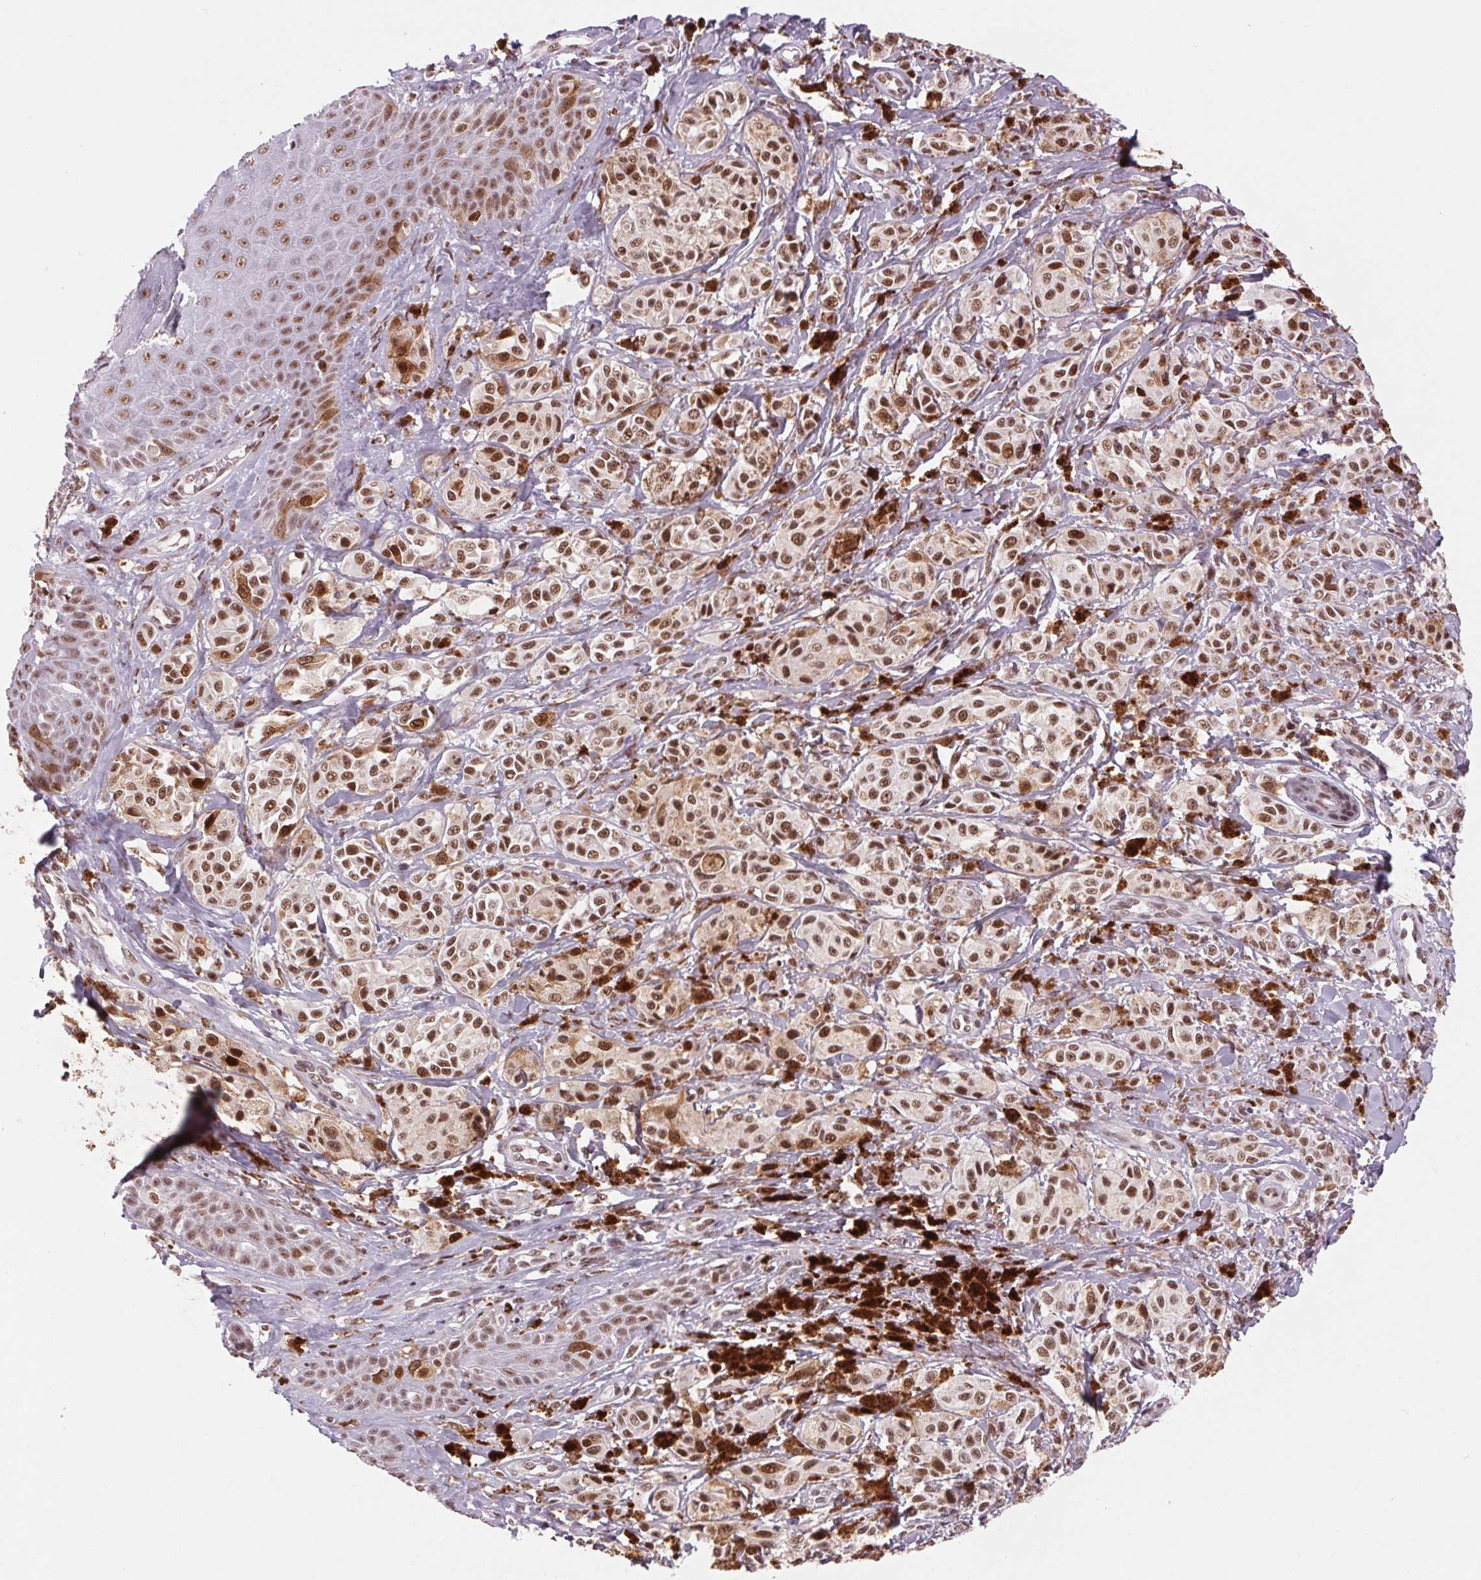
{"staining": {"intensity": "strong", "quantity": ">75%", "location": "cytoplasmic/membranous,nuclear"}, "tissue": "melanoma", "cell_type": "Tumor cells", "image_type": "cancer", "snomed": [{"axis": "morphology", "description": "Malignant melanoma, NOS"}, {"axis": "topography", "description": "Skin"}], "caption": "Protein analysis of melanoma tissue reveals strong cytoplasmic/membranous and nuclear positivity in about >75% of tumor cells. (brown staining indicates protein expression, while blue staining denotes nuclei).", "gene": "CD2BP2", "patient": {"sex": "female", "age": 80}}